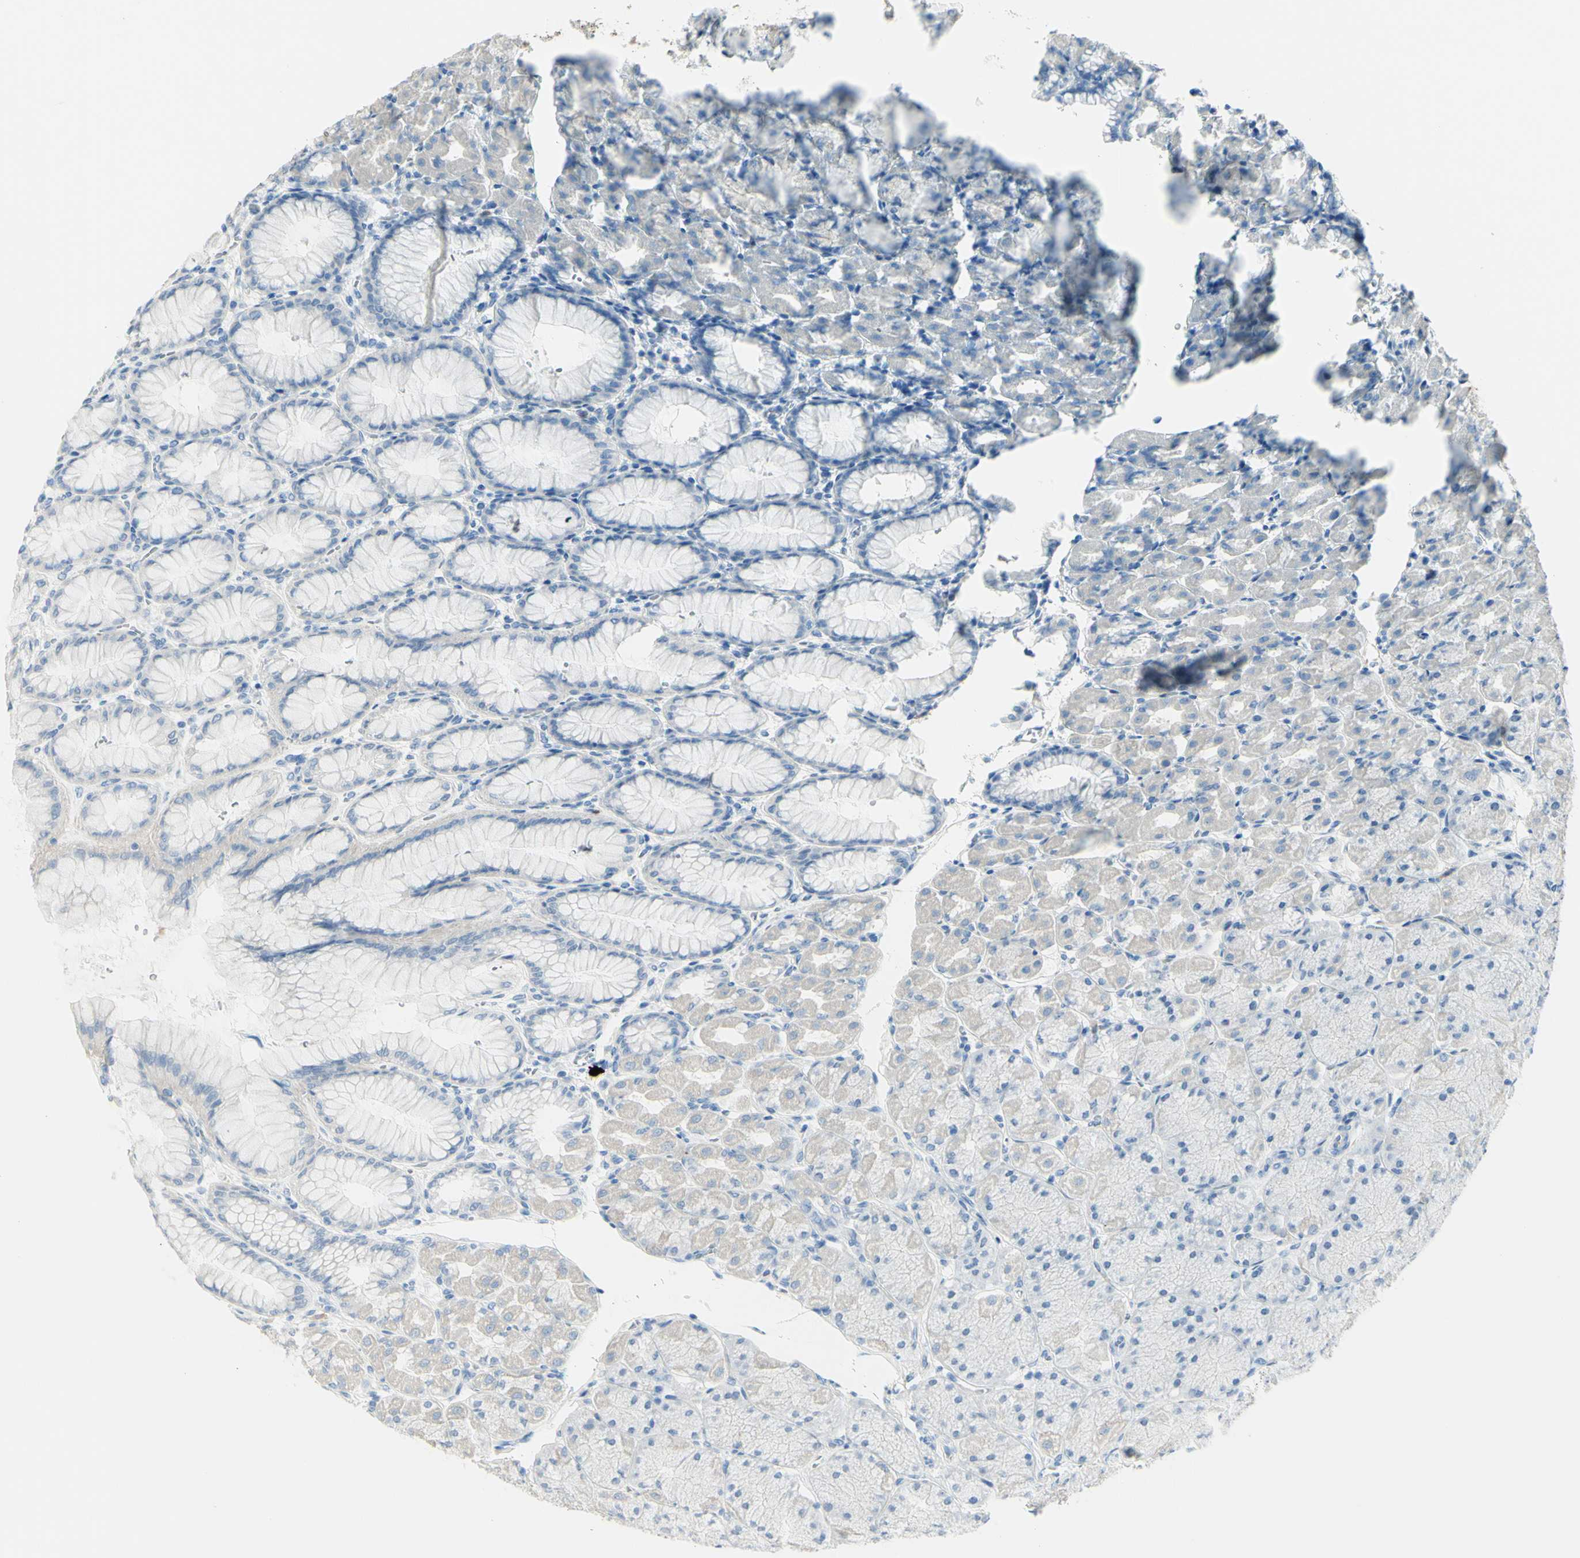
{"staining": {"intensity": "negative", "quantity": "none", "location": "none"}, "tissue": "stomach", "cell_type": "Glandular cells", "image_type": "normal", "snomed": [{"axis": "morphology", "description": "Normal tissue, NOS"}, {"axis": "topography", "description": "Stomach, upper"}], "caption": "Immunohistochemical staining of unremarkable human stomach demonstrates no significant staining in glandular cells. (DAB (3,3'-diaminobenzidine) immunohistochemistry with hematoxylin counter stain).", "gene": "ZNF557", "patient": {"sex": "female", "age": 56}}